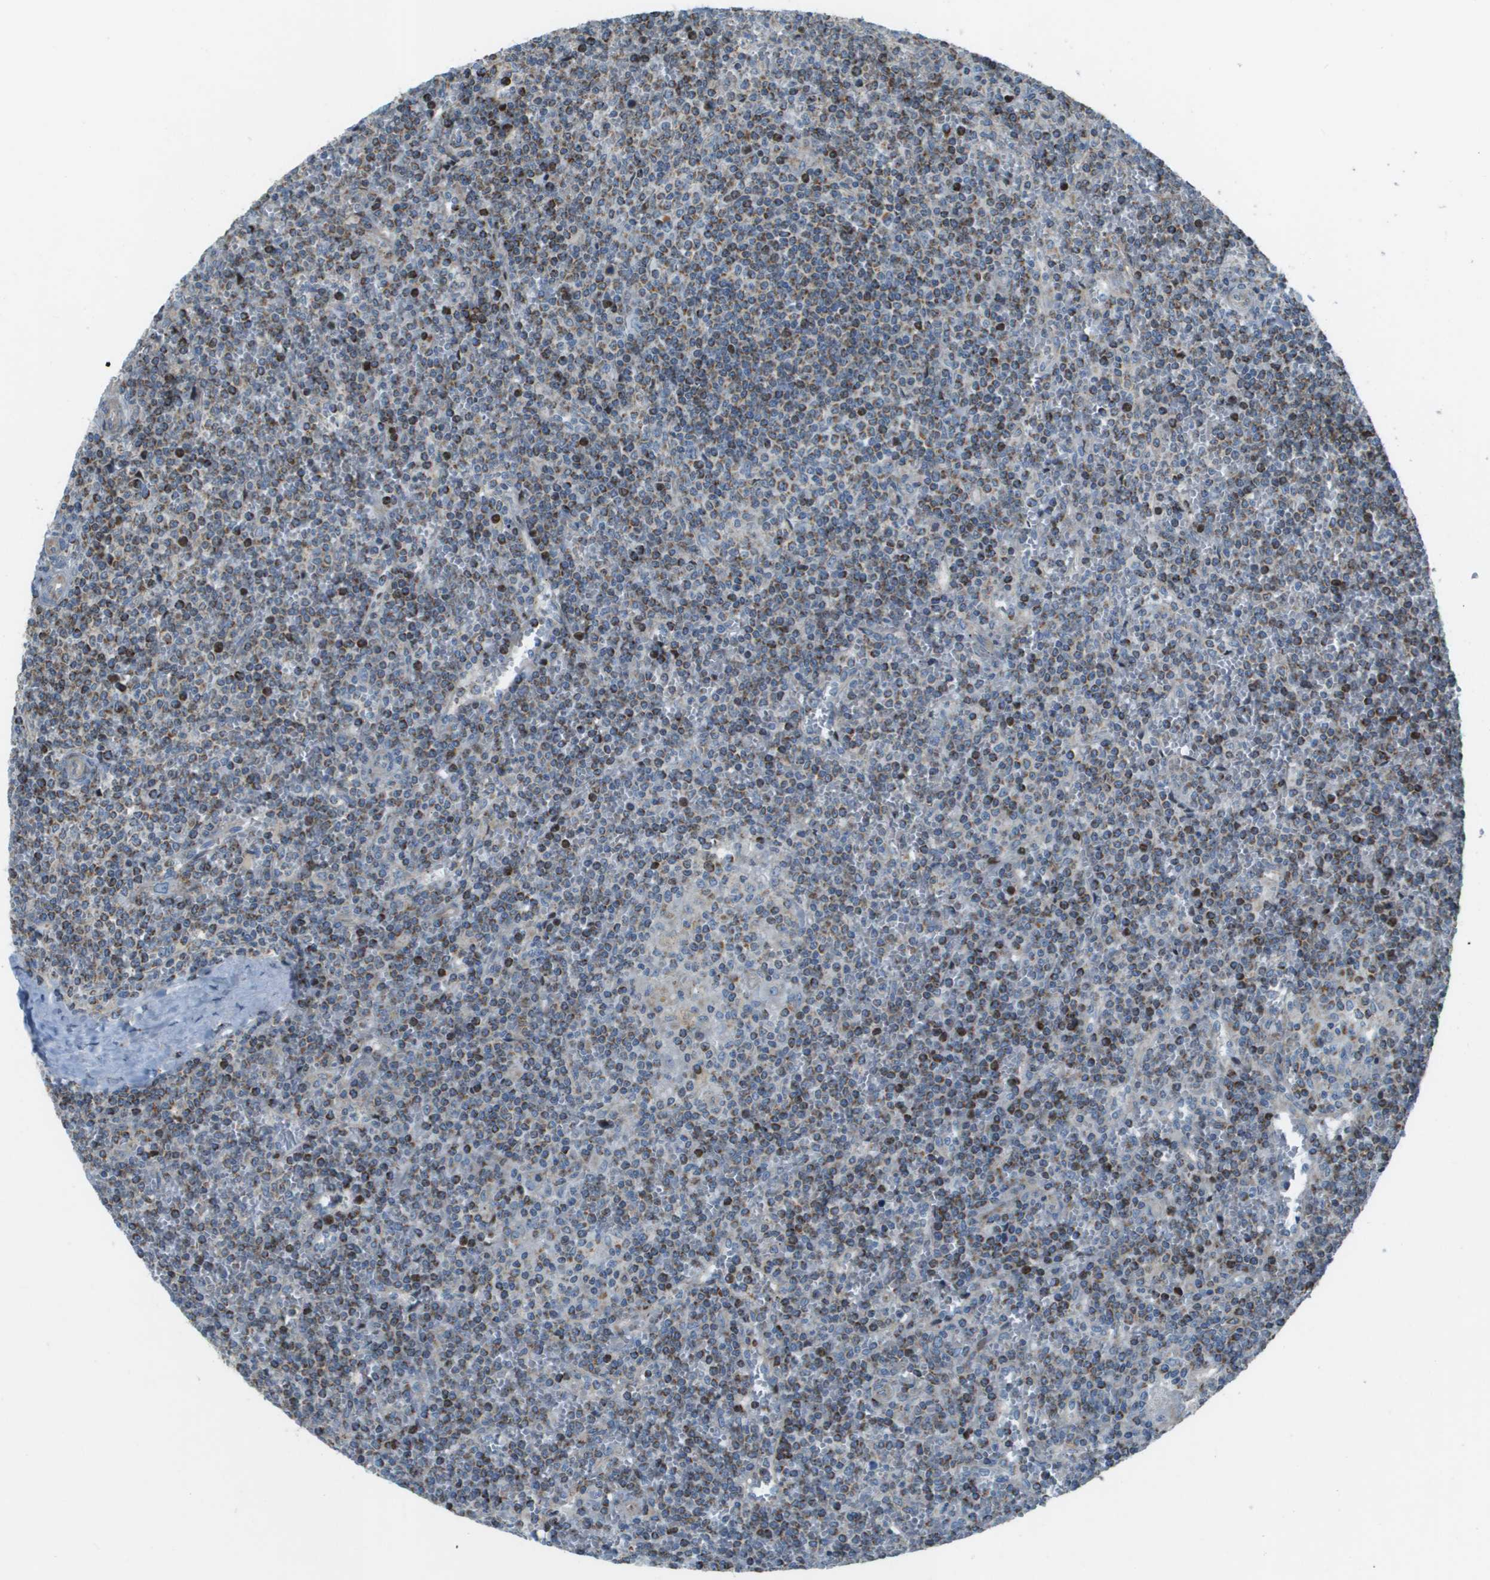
{"staining": {"intensity": "moderate", "quantity": "25%-75%", "location": "cytoplasmic/membranous"}, "tissue": "lymphoma", "cell_type": "Tumor cells", "image_type": "cancer", "snomed": [{"axis": "morphology", "description": "Malignant lymphoma, non-Hodgkin's type, Low grade"}, {"axis": "topography", "description": "Spleen"}], "caption": "An immunohistochemistry (IHC) photomicrograph of neoplastic tissue is shown. Protein staining in brown labels moderate cytoplasmic/membranous positivity in malignant lymphoma, non-Hodgkin's type (low-grade) within tumor cells.", "gene": "MGAT3", "patient": {"sex": "female", "age": 19}}